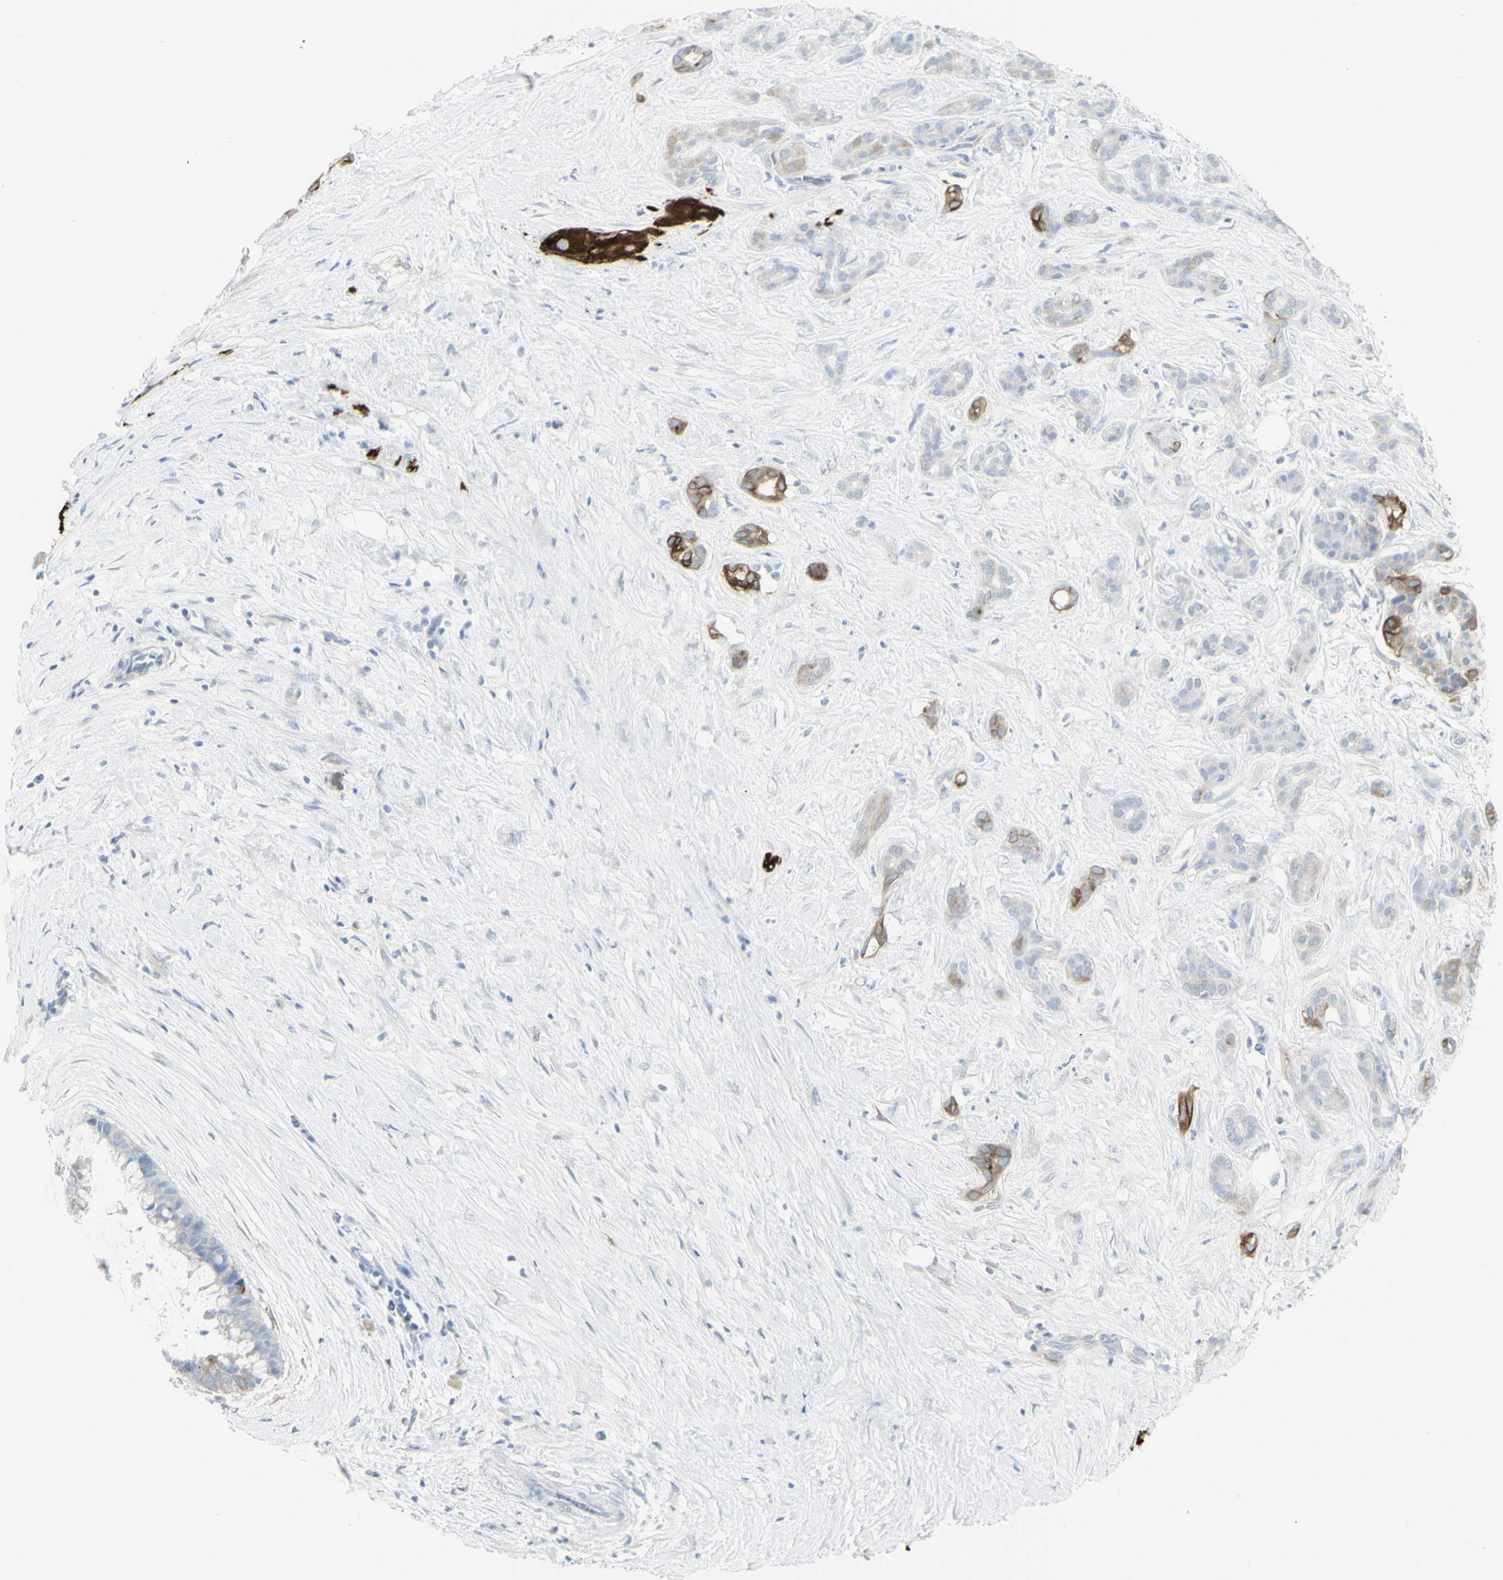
{"staining": {"intensity": "weak", "quantity": "<25%", "location": "cytoplasmic/membranous"}, "tissue": "pancreatic cancer", "cell_type": "Tumor cells", "image_type": "cancer", "snomed": [{"axis": "morphology", "description": "Adenocarcinoma, NOS"}, {"axis": "topography", "description": "Pancreas"}], "caption": "Tumor cells show no significant protein expression in pancreatic cancer.", "gene": "ENSG00000198211", "patient": {"sex": "male", "age": 41}}